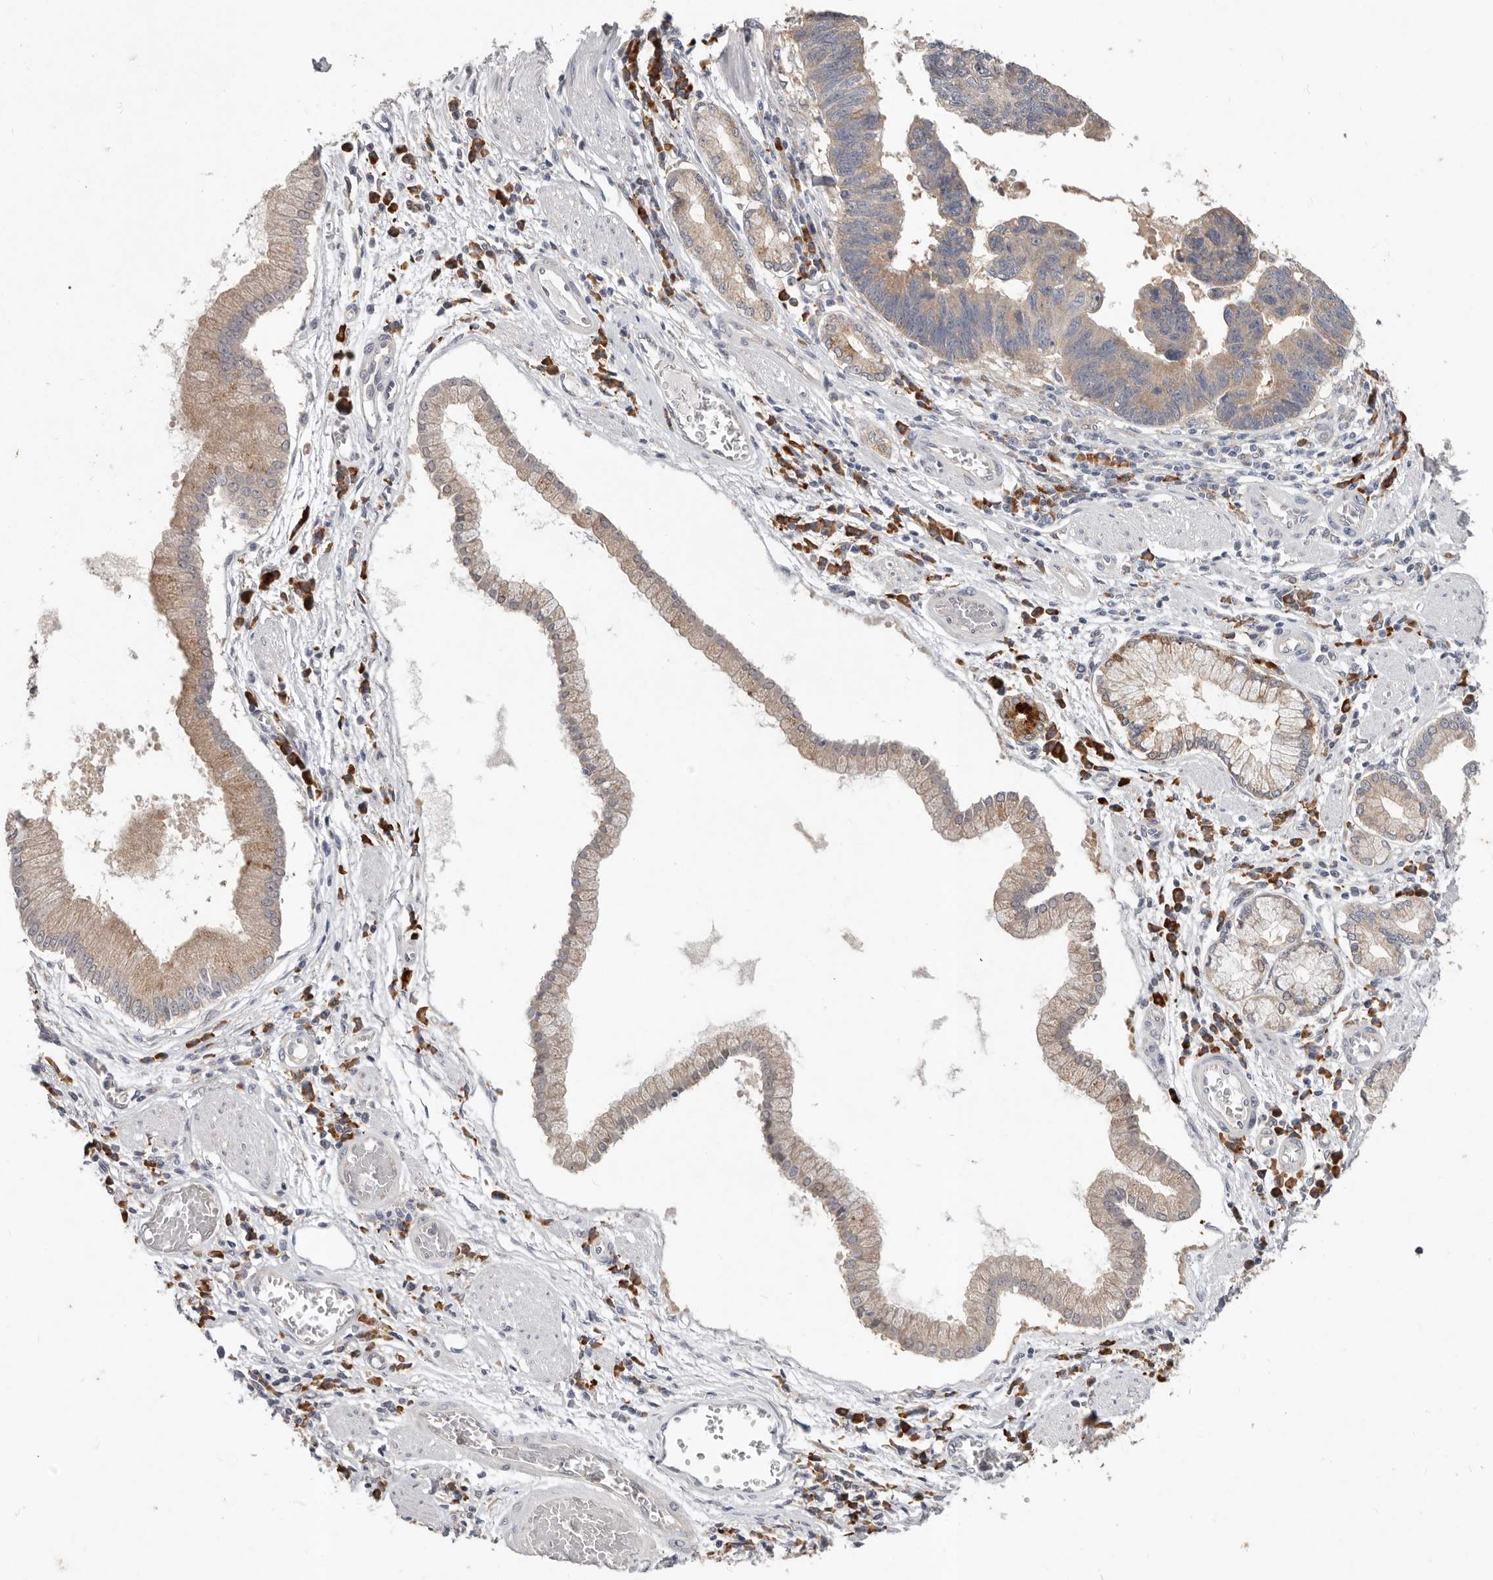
{"staining": {"intensity": "weak", "quantity": ">75%", "location": "cytoplasmic/membranous"}, "tissue": "stomach cancer", "cell_type": "Tumor cells", "image_type": "cancer", "snomed": [{"axis": "morphology", "description": "Adenocarcinoma, NOS"}, {"axis": "topography", "description": "Stomach"}], "caption": "Immunohistochemical staining of human stomach adenocarcinoma displays low levels of weak cytoplasmic/membranous expression in about >75% of tumor cells.", "gene": "WDR77", "patient": {"sex": "male", "age": 59}}